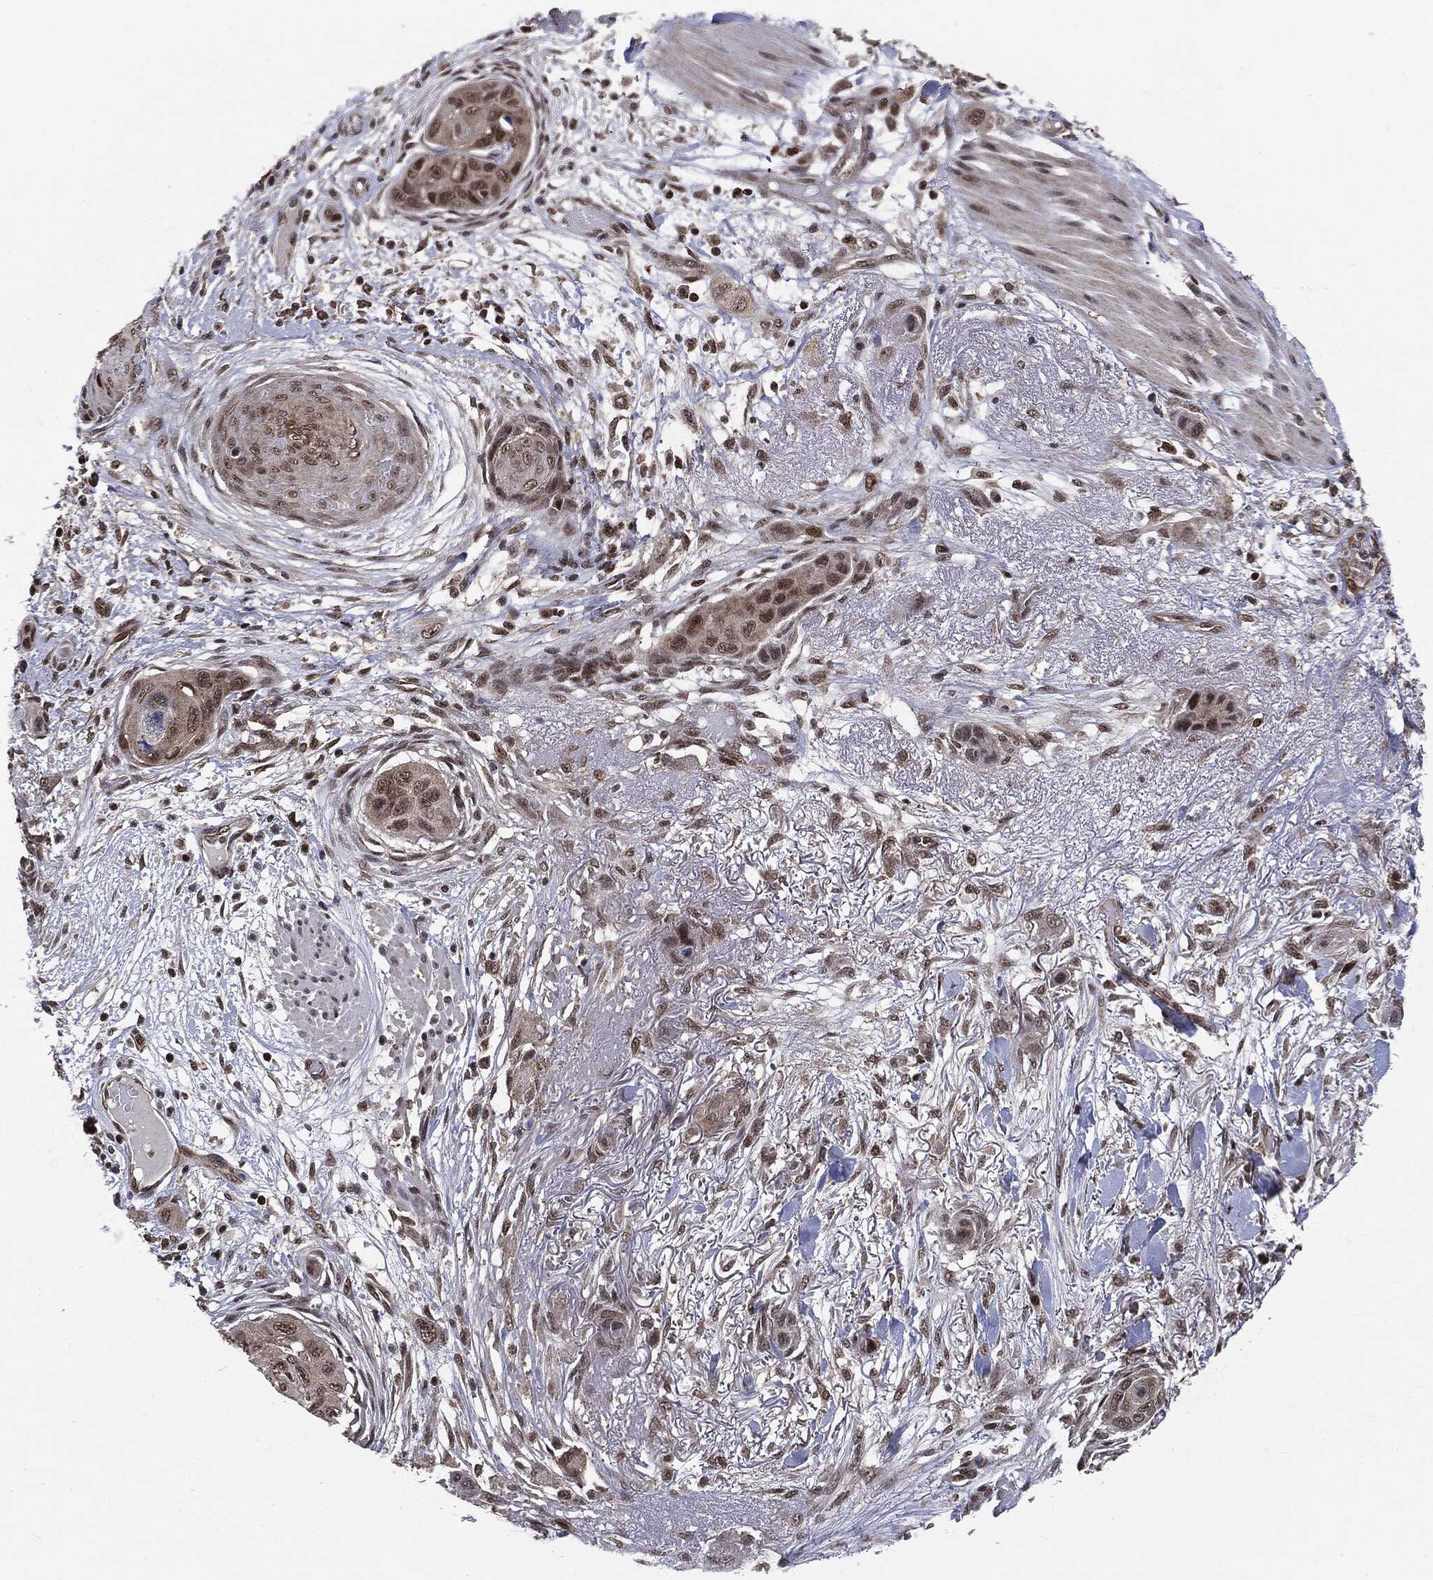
{"staining": {"intensity": "moderate", "quantity": "<25%", "location": "nuclear"}, "tissue": "skin cancer", "cell_type": "Tumor cells", "image_type": "cancer", "snomed": [{"axis": "morphology", "description": "Squamous cell carcinoma, NOS"}, {"axis": "topography", "description": "Skin"}], "caption": "Protein expression analysis of skin squamous cell carcinoma demonstrates moderate nuclear staining in about <25% of tumor cells.", "gene": "PTPA", "patient": {"sex": "male", "age": 79}}